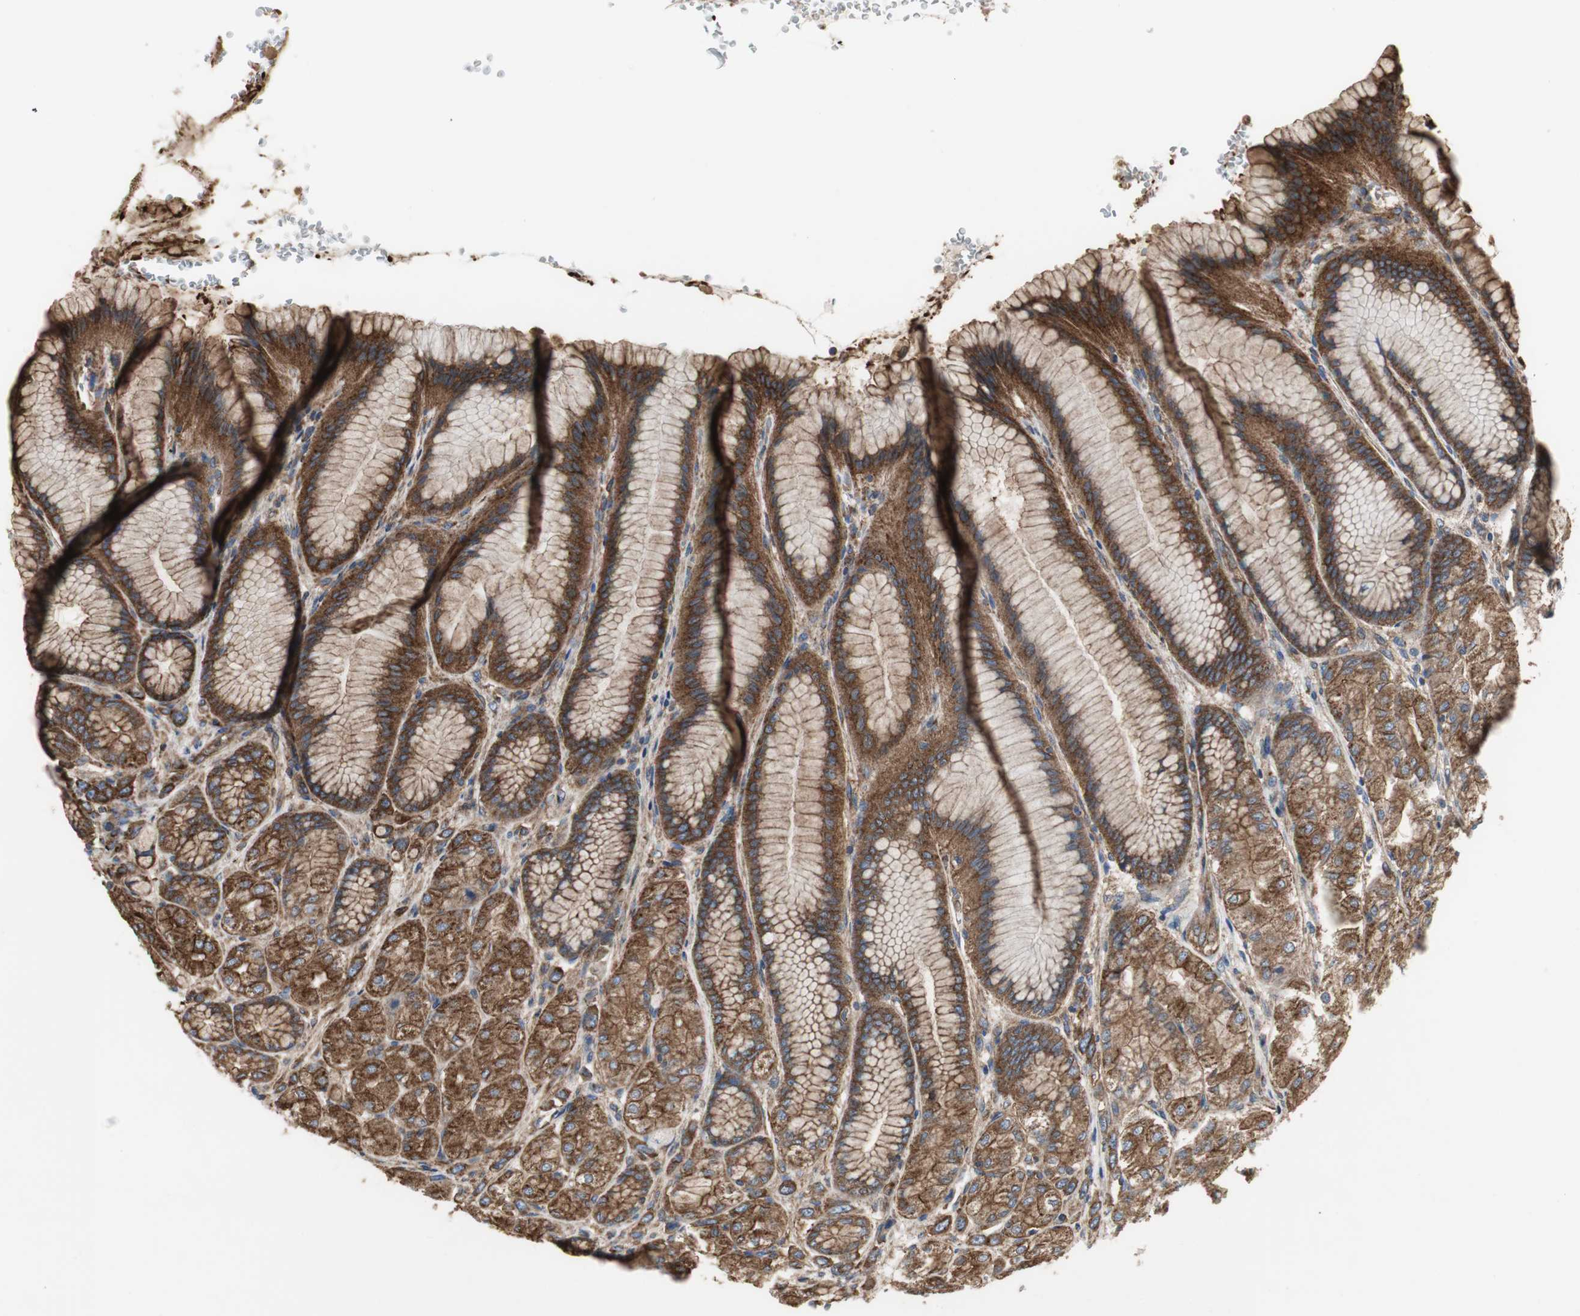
{"staining": {"intensity": "strong", "quantity": ">75%", "location": "cytoplasmic/membranous"}, "tissue": "stomach", "cell_type": "Glandular cells", "image_type": "normal", "snomed": [{"axis": "morphology", "description": "Normal tissue, NOS"}, {"axis": "morphology", "description": "Adenocarcinoma, NOS"}, {"axis": "topography", "description": "Stomach"}, {"axis": "topography", "description": "Stomach, lower"}], "caption": "Immunohistochemistry photomicrograph of normal stomach: stomach stained using immunohistochemistry (IHC) reveals high levels of strong protein expression localized specifically in the cytoplasmic/membranous of glandular cells, appearing as a cytoplasmic/membranous brown color.", "gene": "H6PD", "patient": {"sex": "female", "age": 65}}